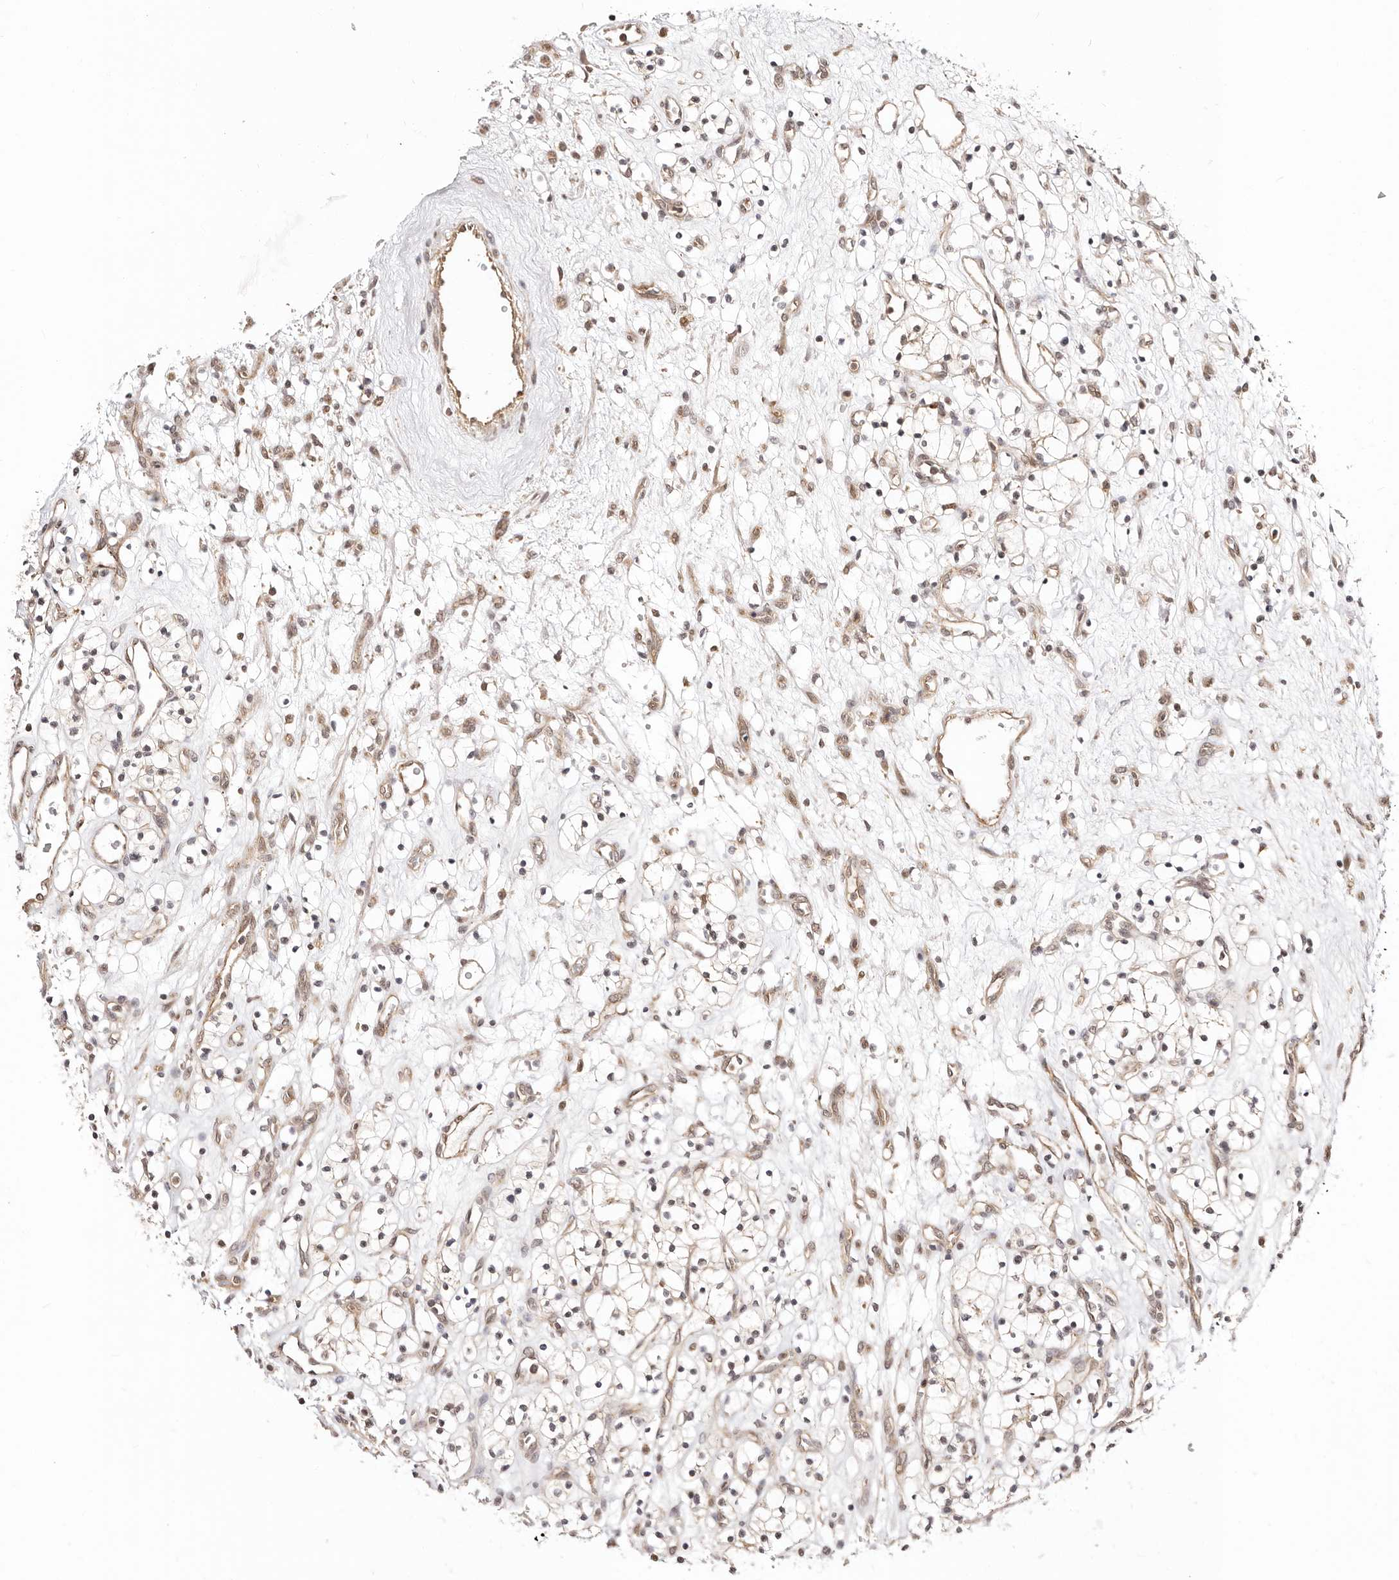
{"staining": {"intensity": "weak", "quantity": "25%-75%", "location": "cytoplasmic/membranous,nuclear"}, "tissue": "renal cancer", "cell_type": "Tumor cells", "image_type": "cancer", "snomed": [{"axis": "morphology", "description": "Adenocarcinoma, NOS"}, {"axis": "topography", "description": "Kidney"}], "caption": "IHC of human adenocarcinoma (renal) exhibits low levels of weak cytoplasmic/membranous and nuclear staining in about 25%-75% of tumor cells. (brown staining indicates protein expression, while blue staining denotes nuclei).", "gene": "CTNNBL1", "patient": {"sex": "female", "age": 57}}